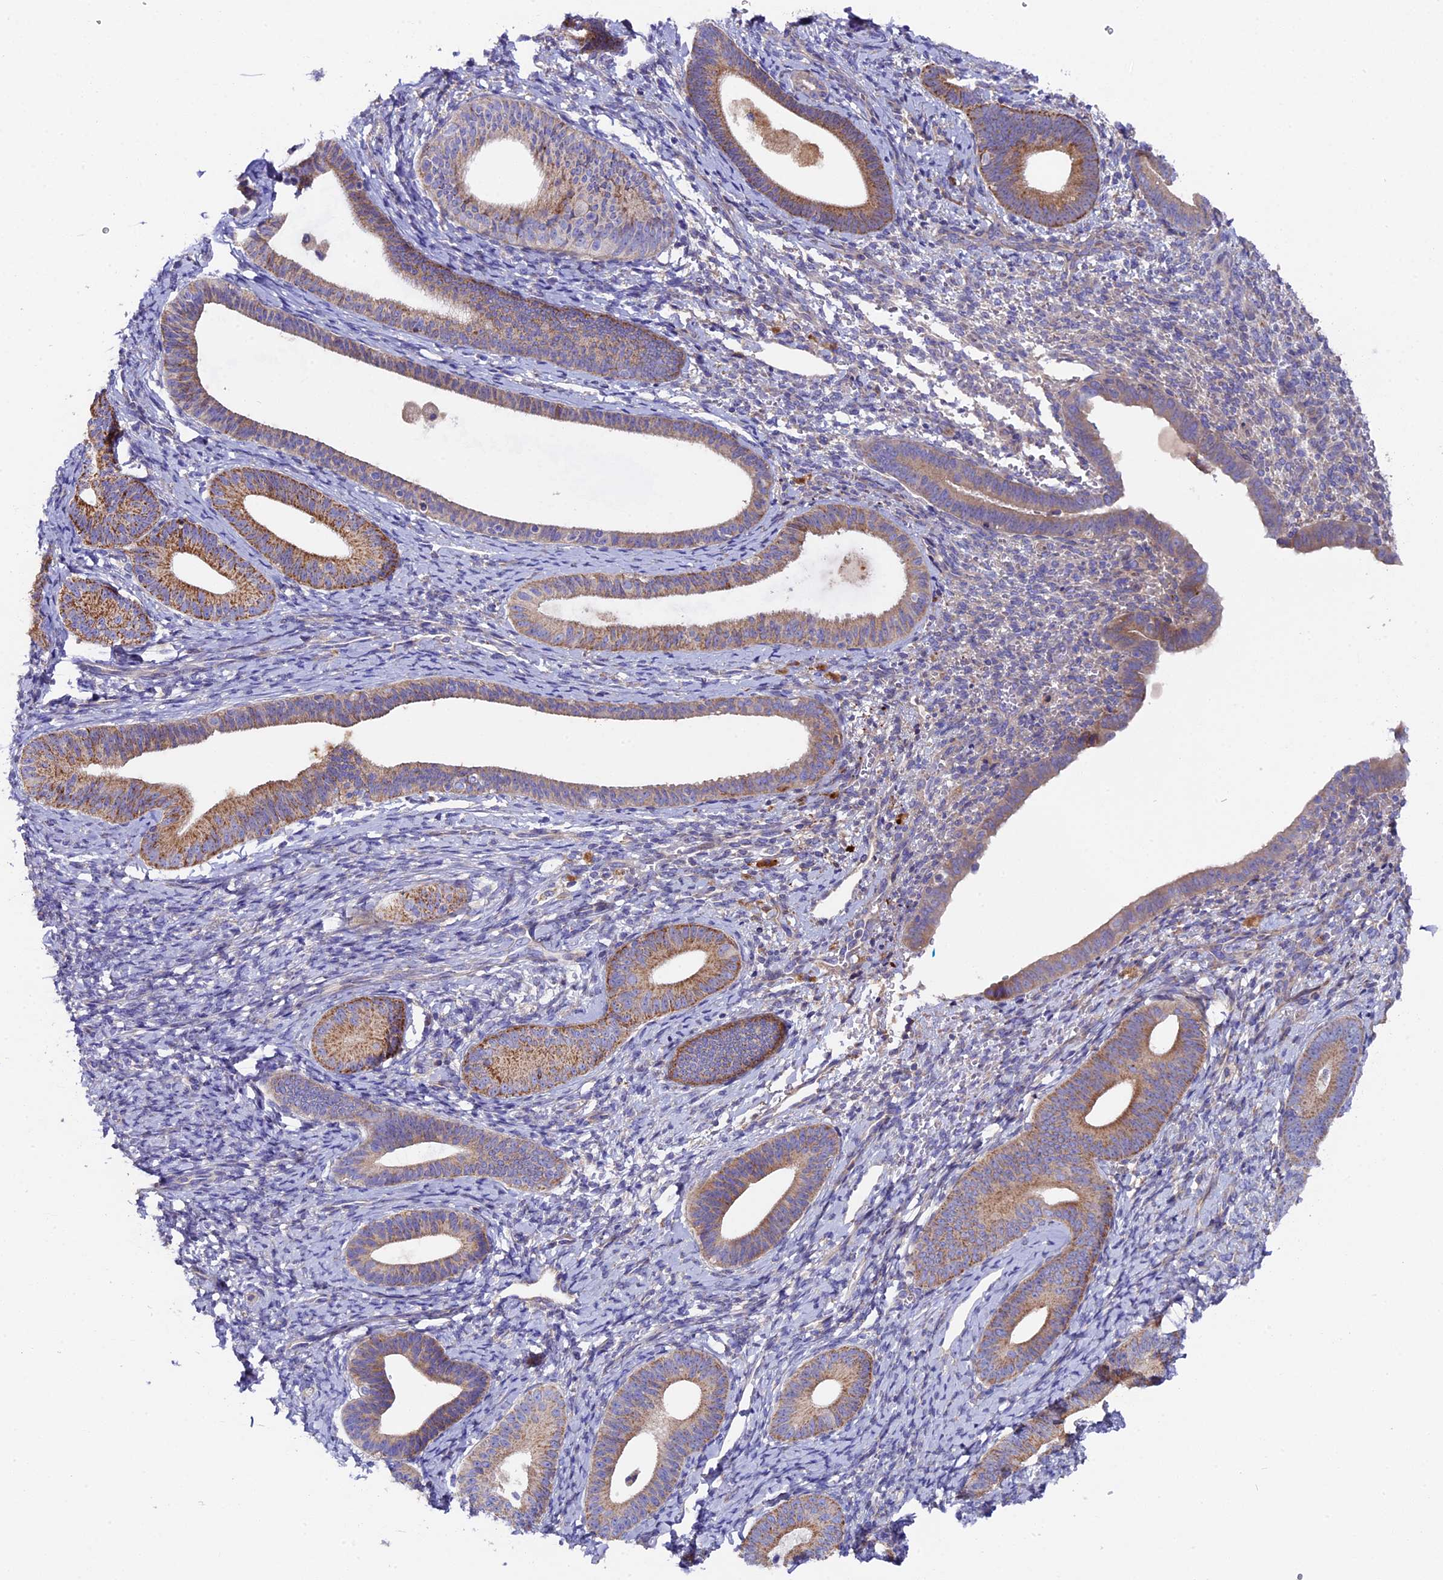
{"staining": {"intensity": "negative", "quantity": "none", "location": "none"}, "tissue": "endometrium", "cell_type": "Cells in endometrial stroma", "image_type": "normal", "snomed": [{"axis": "morphology", "description": "Normal tissue, NOS"}, {"axis": "topography", "description": "Endometrium"}], "caption": "A micrograph of human endometrium is negative for staining in cells in endometrial stroma. (DAB immunohistochemistry (IHC), high magnification).", "gene": "PIGU", "patient": {"sex": "female", "age": 65}}